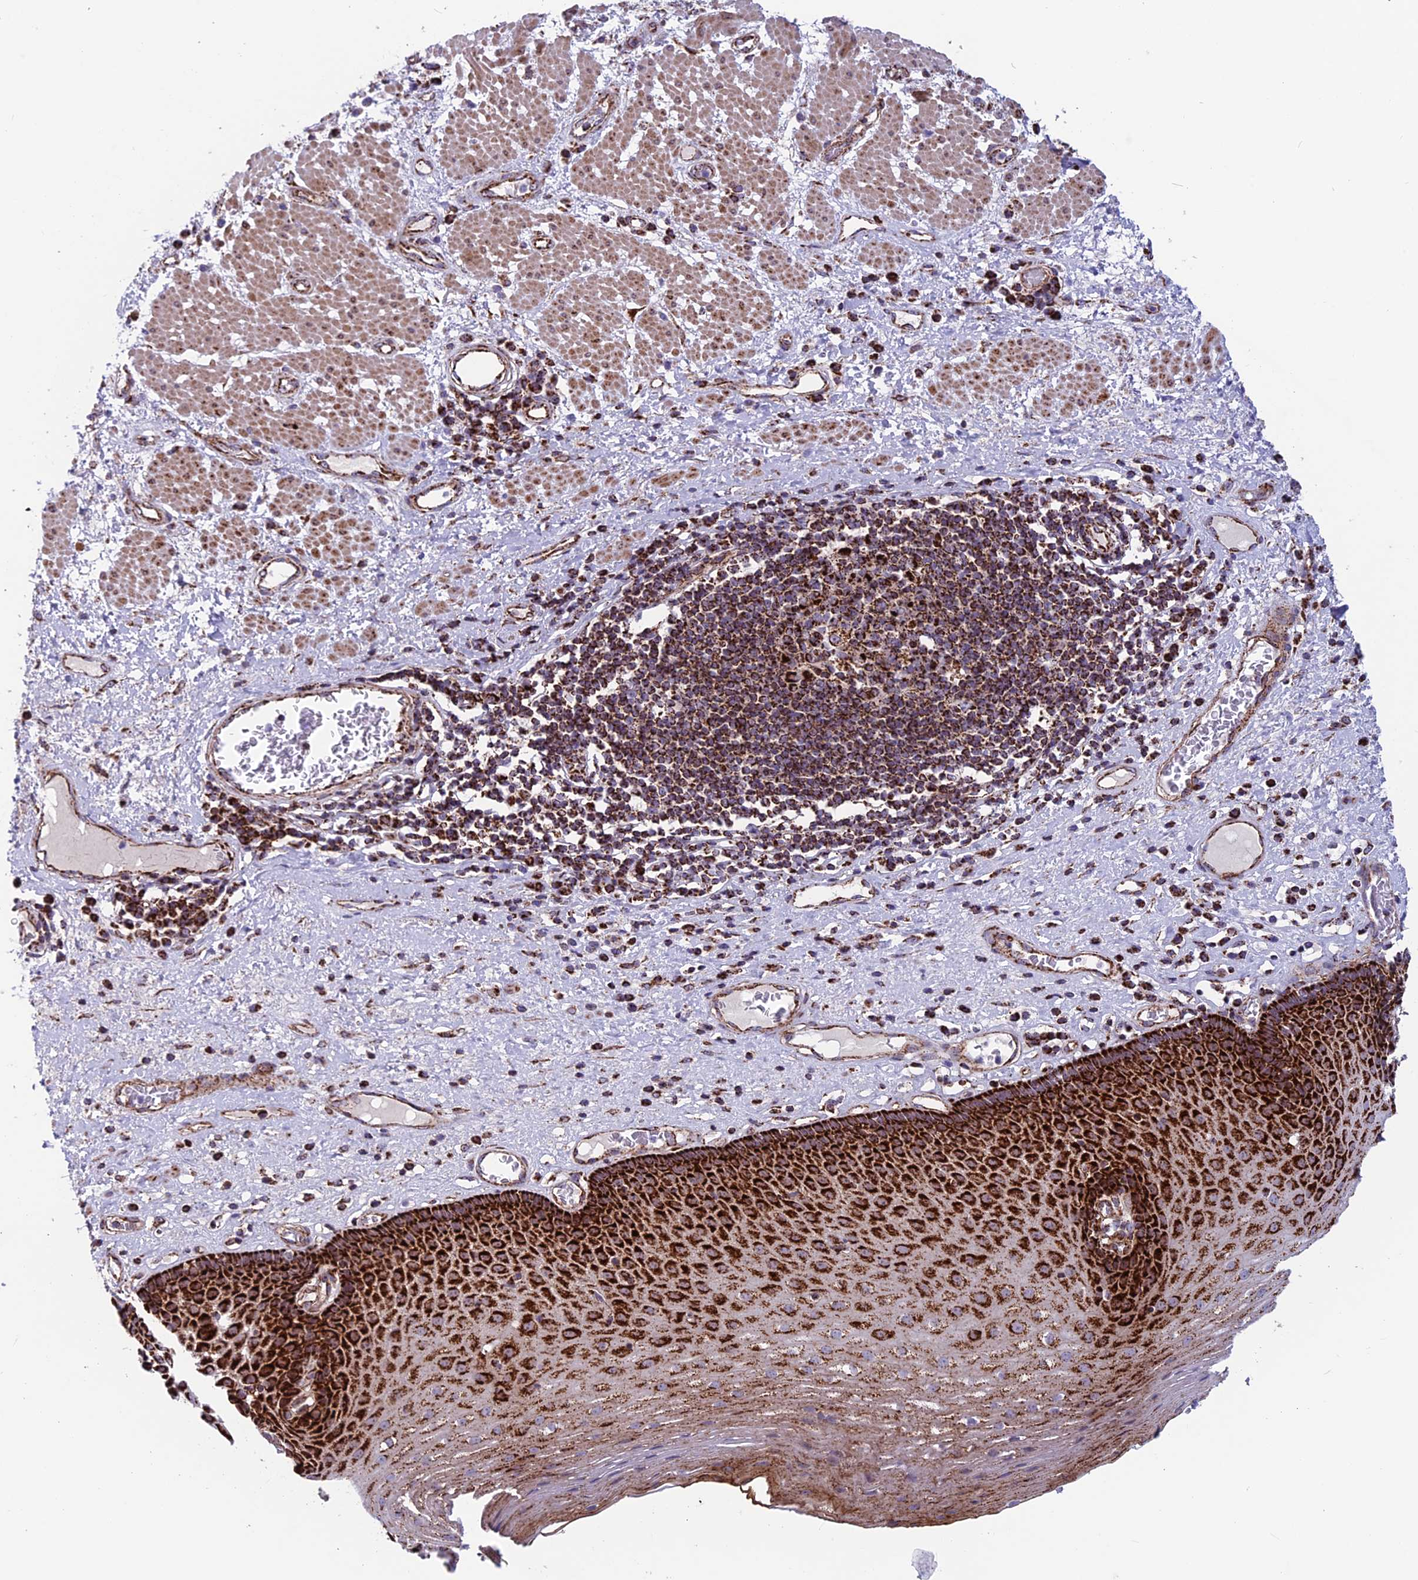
{"staining": {"intensity": "strong", "quantity": ">75%", "location": "cytoplasmic/membranous"}, "tissue": "esophagus", "cell_type": "Squamous epithelial cells", "image_type": "normal", "snomed": [{"axis": "morphology", "description": "Normal tissue, NOS"}, {"axis": "morphology", "description": "Adenocarcinoma, NOS"}, {"axis": "topography", "description": "Esophagus"}], "caption": "IHC photomicrograph of unremarkable esophagus stained for a protein (brown), which displays high levels of strong cytoplasmic/membranous positivity in approximately >75% of squamous epithelial cells.", "gene": "MRPS18B", "patient": {"sex": "male", "age": 62}}